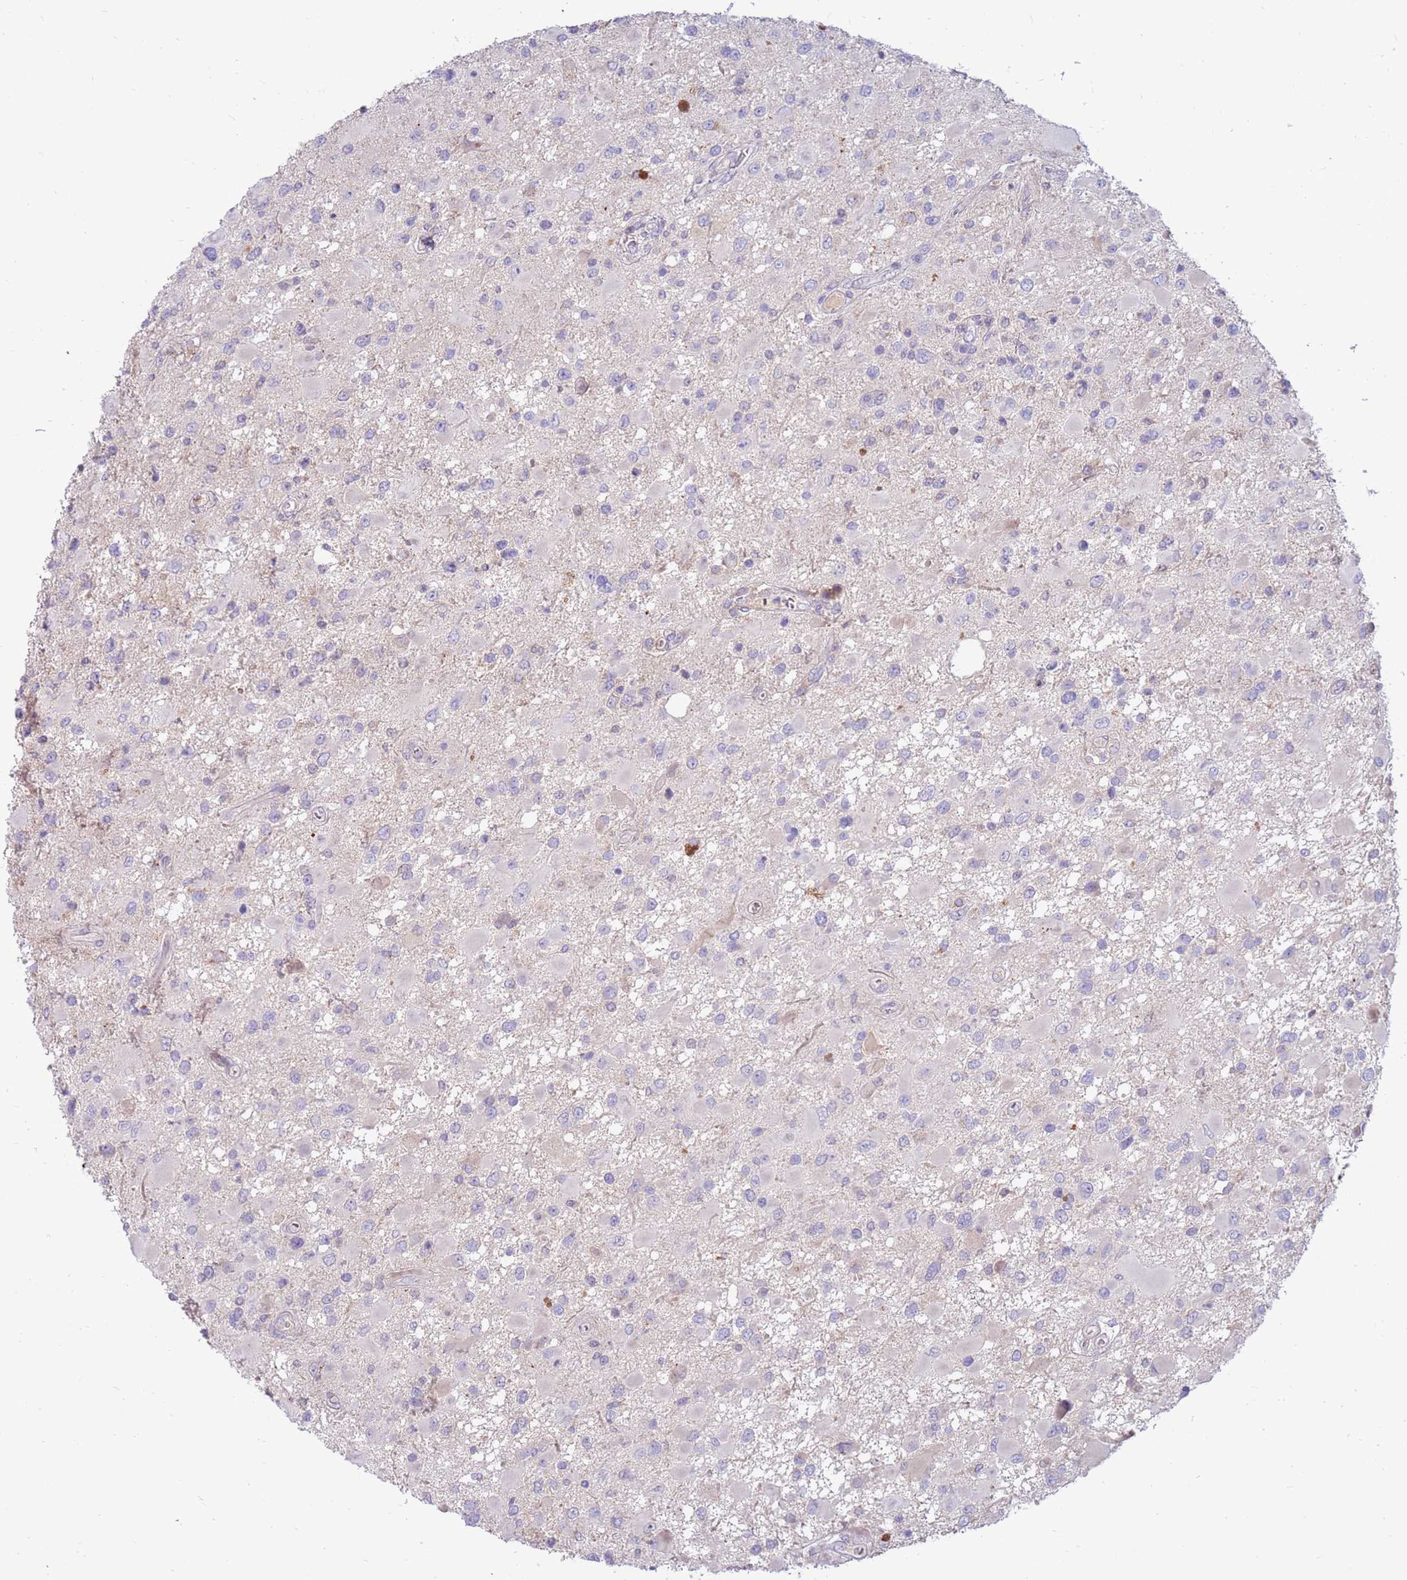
{"staining": {"intensity": "negative", "quantity": "none", "location": "none"}, "tissue": "glioma", "cell_type": "Tumor cells", "image_type": "cancer", "snomed": [{"axis": "morphology", "description": "Glioma, malignant, High grade"}, {"axis": "topography", "description": "Brain"}], "caption": "IHC histopathology image of neoplastic tissue: malignant glioma (high-grade) stained with DAB (3,3'-diaminobenzidine) shows no significant protein positivity in tumor cells. (IHC, brightfield microscopy, high magnification).", "gene": "SLC44A4", "patient": {"sex": "male", "age": 53}}